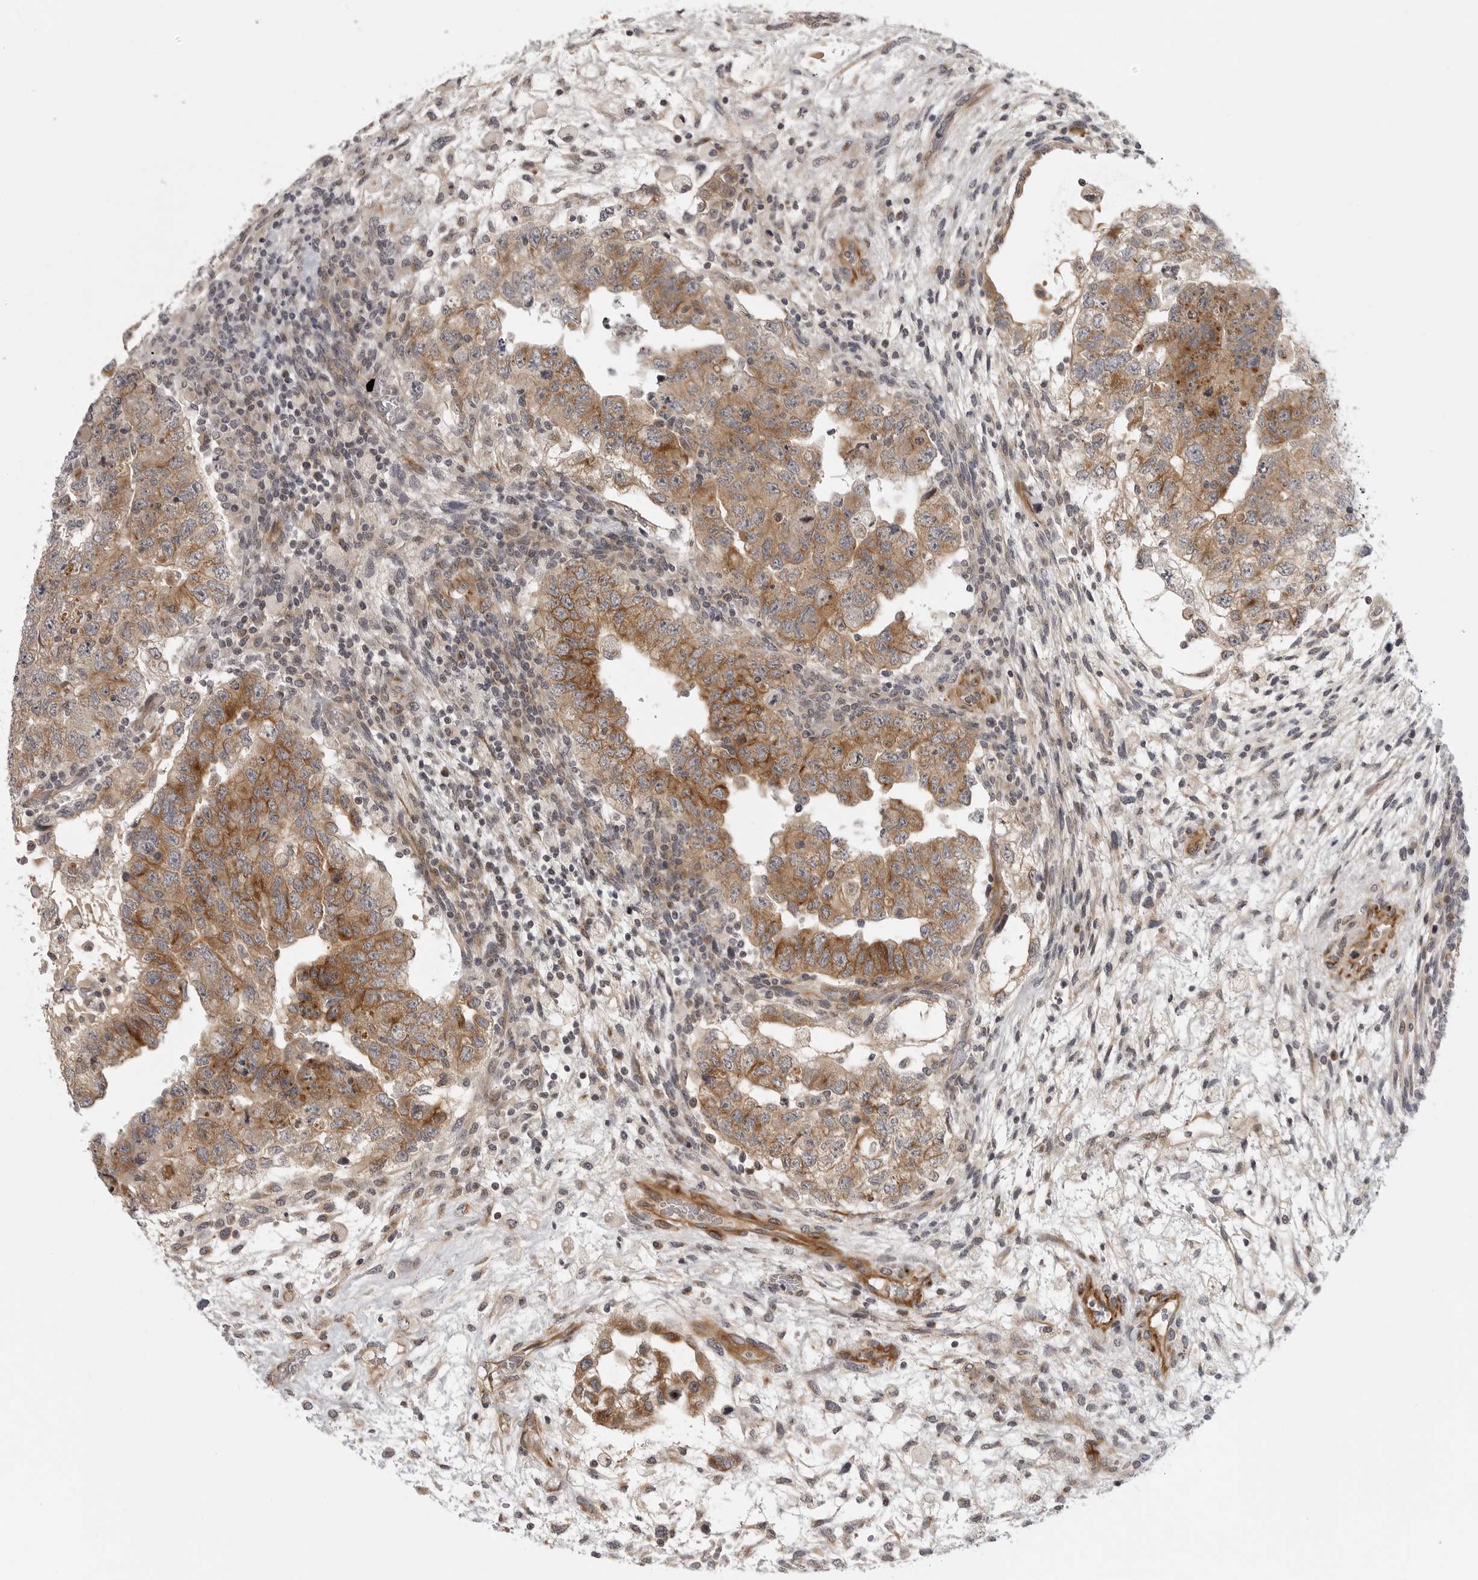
{"staining": {"intensity": "moderate", "quantity": "25%-75%", "location": "cytoplasmic/membranous"}, "tissue": "testis cancer", "cell_type": "Tumor cells", "image_type": "cancer", "snomed": [{"axis": "morphology", "description": "Carcinoma, Embryonal, NOS"}, {"axis": "topography", "description": "Testis"}], "caption": "High-magnification brightfield microscopy of testis embryonal carcinoma stained with DAB (brown) and counterstained with hematoxylin (blue). tumor cells exhibit moderate cytoplasmic/membranous expression is appreciated in about25%-75% of cells. (brown staining indicates protein expression, while blue staining denotes nuclei).", "gene": "CD300LD", "patient": {"sex": "male", "age": 36}}